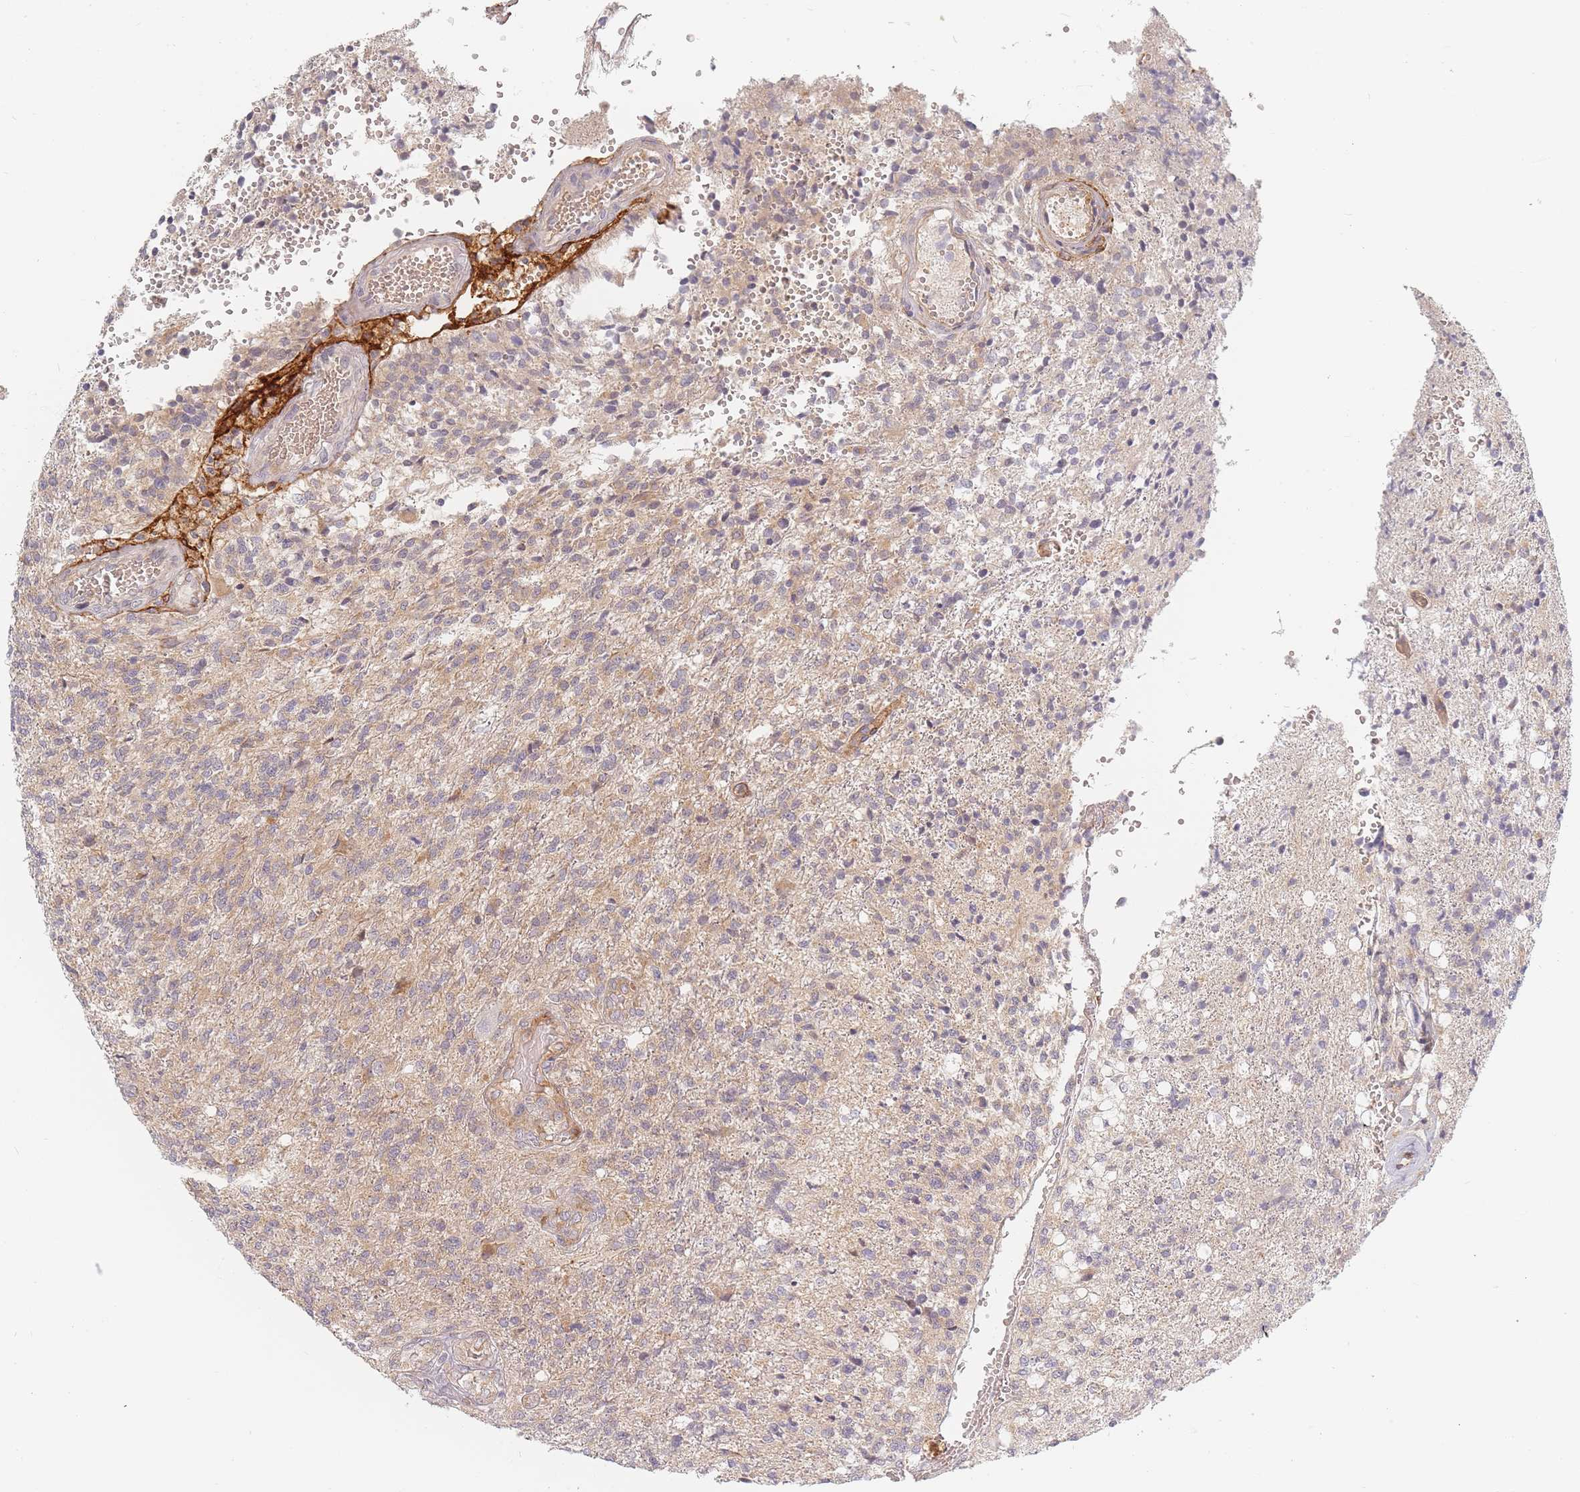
{"staining": {"intensity": "weak", "quantity": "<25%", "location": "cytoplasmic/membranous"}, "tissue": "glioma", "cell_type": "Tumor cells", "image_type": "cancer", "snomed": [{"axis": "morphology", "description": "Glioma, malignant, High grade"}, {"axis": "topography", "description": "Brain"}], "caption": "Immunohistochemical staining of glioma displays no significant staining in tumor cells.", "gene": "ZKSCAN7", "patient": {"sex": "male", "age": 56}}